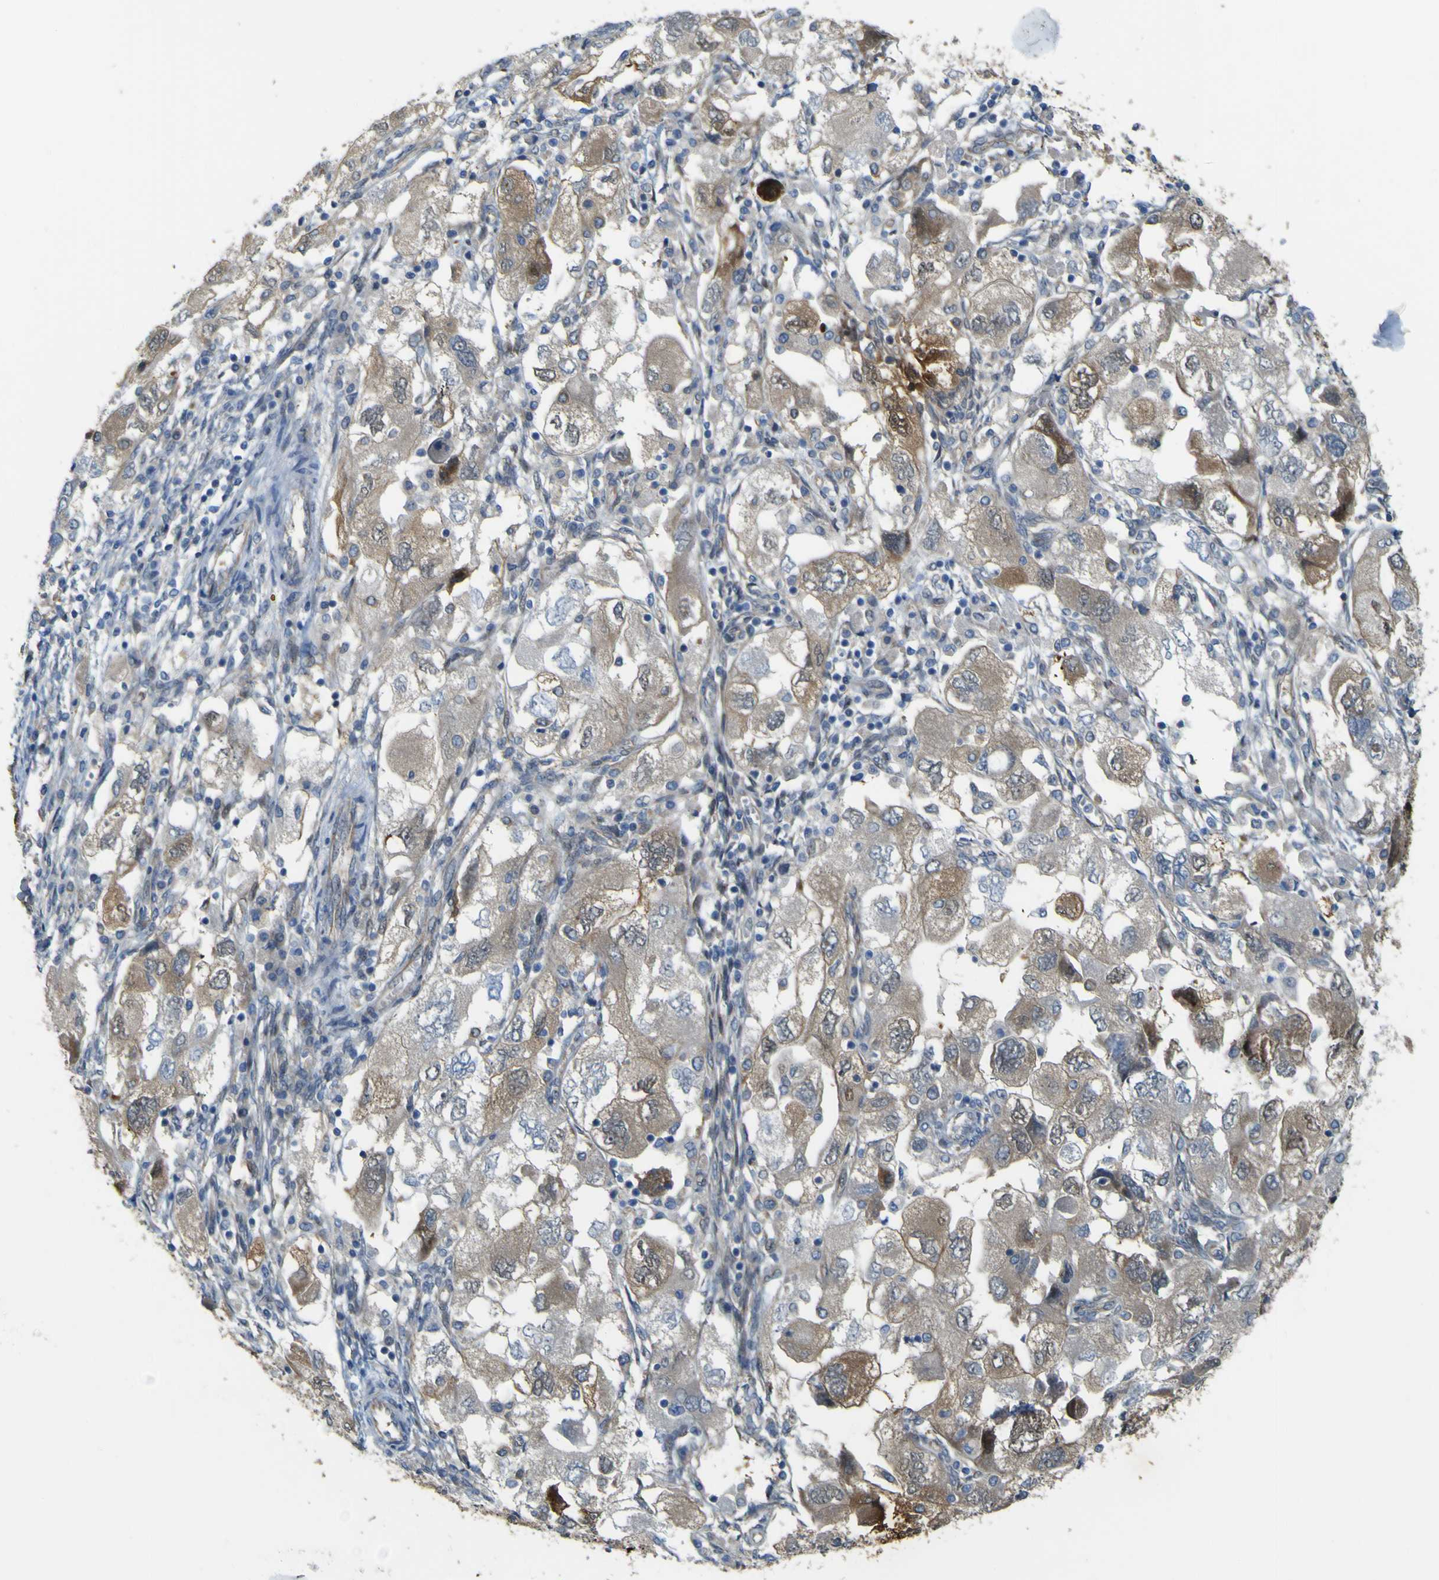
{"staining": {"intensity": "weak", "quantity": ">75%", "location": "cytoplasmic/membranous"}, "tissue": "ovarian cancer", "cell_type": "Tumor cells", "image_type": "cancer", "snomed": [{"axis": "morphology", "description": "Carcinoma, NOS"}, {"axis": "morphology", "description": "Cystadenocarcinoma, serous, NOS"}, {"axis": "topography", "description": "Ovary"}], "caption": "Immunohistochemical staining of ovarian carcinoma reveals weak cytoplasmic/membranous protein expression in about >75% of tumor cells. (DAB (3,3'-diaminobenzidine) IHC, brown staining for protein, blue staining for nuclei).", "gene": "JPH1", "patient": {"sex": "female", "age": 69}}